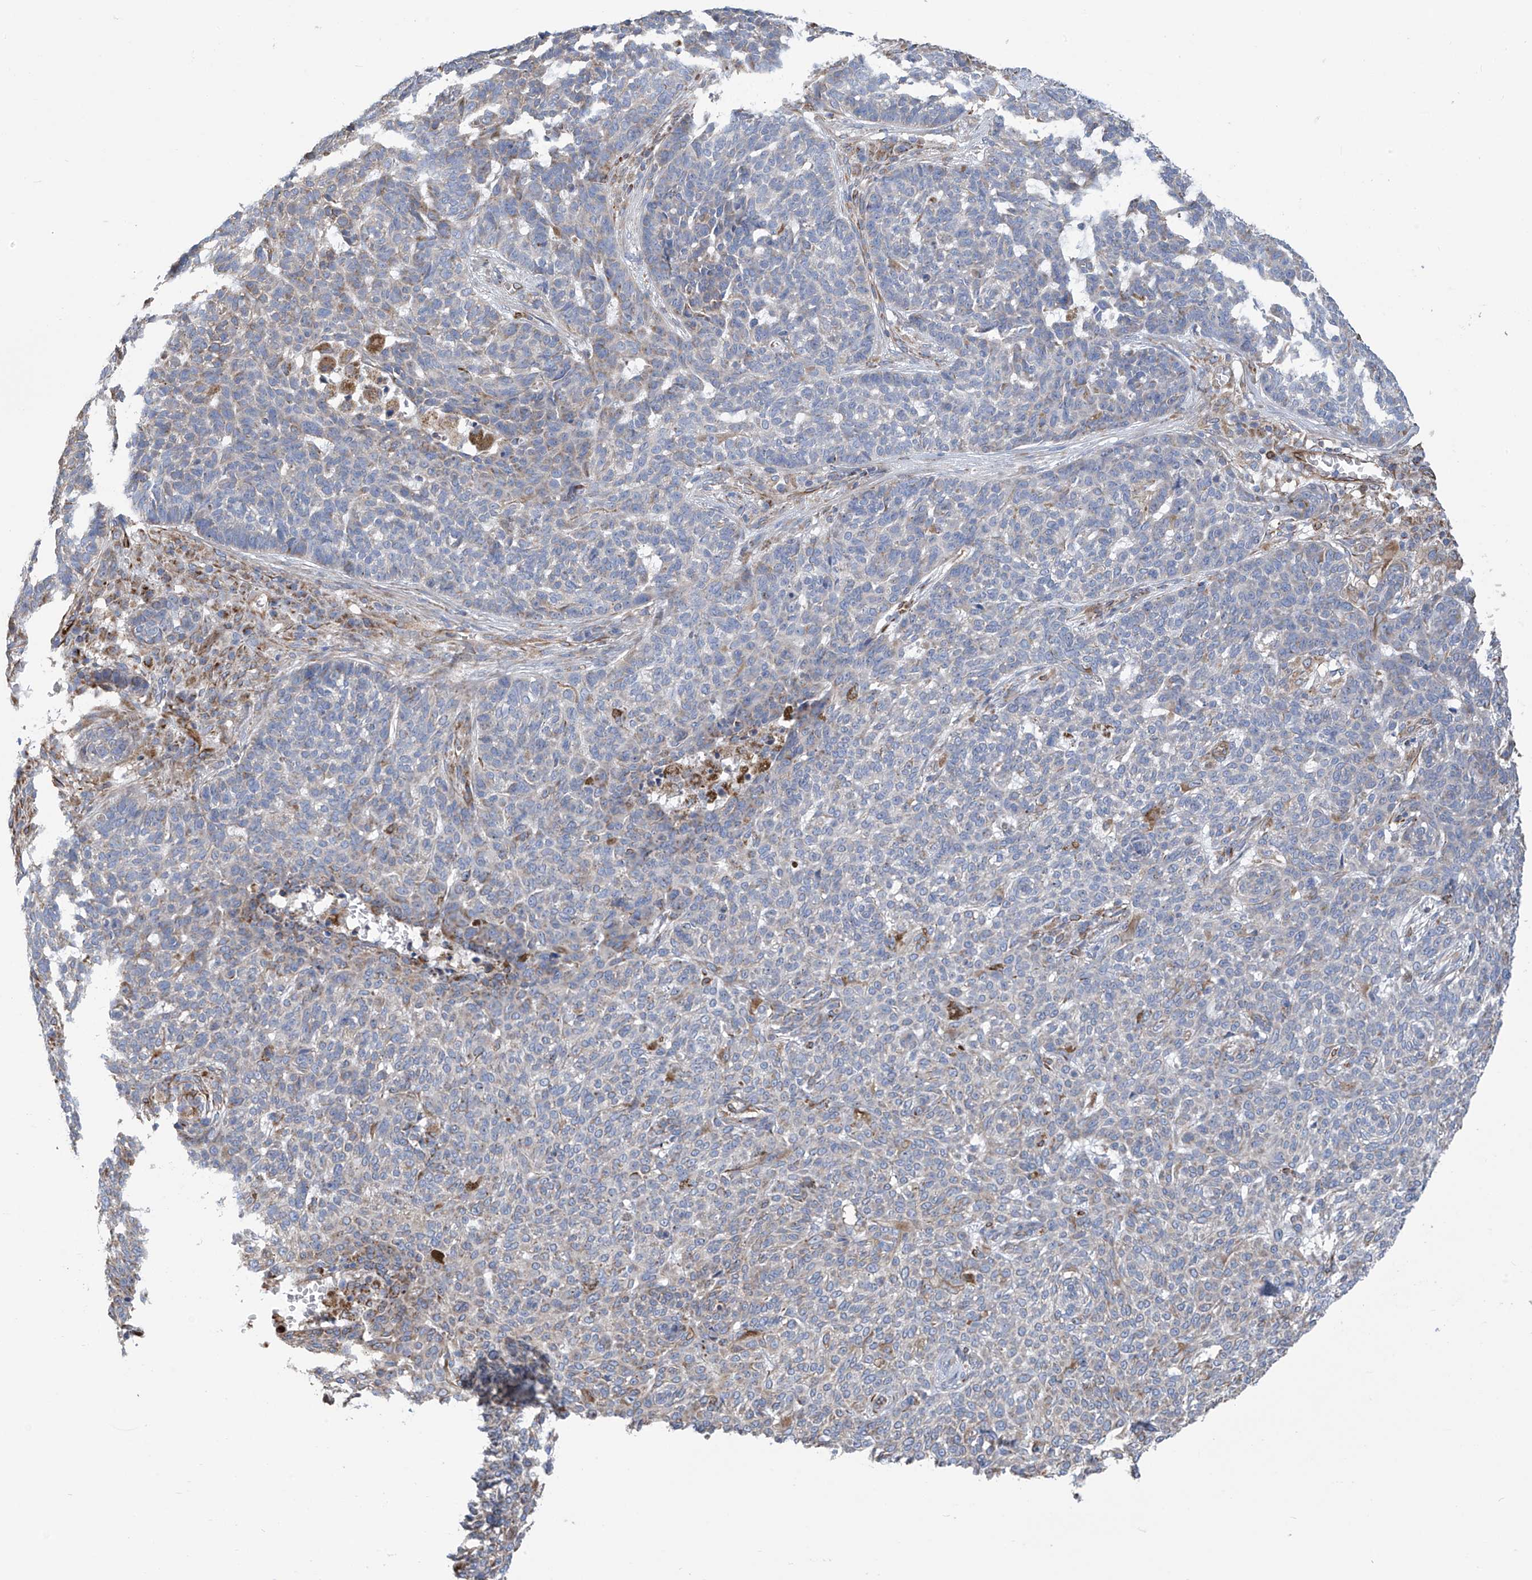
{"staining": {"intensity": "negative", "quantity": "none", "location": "none"}, "tissue": "skin cancer", "cell_type": "Tumor cells", "image_type": "cancer", "snomed": [{"axis": "morphology", "description": "Basal cell carcinoma"}, {"axis": "topography", "description": "Skin"}], "caption": "A micrograph of skin cancer (basal cell carcinoma) stained for a protein demonstrates no brown staining in tumor cells. Brightfield microscopy of immunohistochemistry stained with DAB (3,3'-diaminobenzidine) (brown) and hematoxylin (blue), captured at high magnification.", "gene": "EIF5B", "patient": {"sex": "male", "age": 85}}